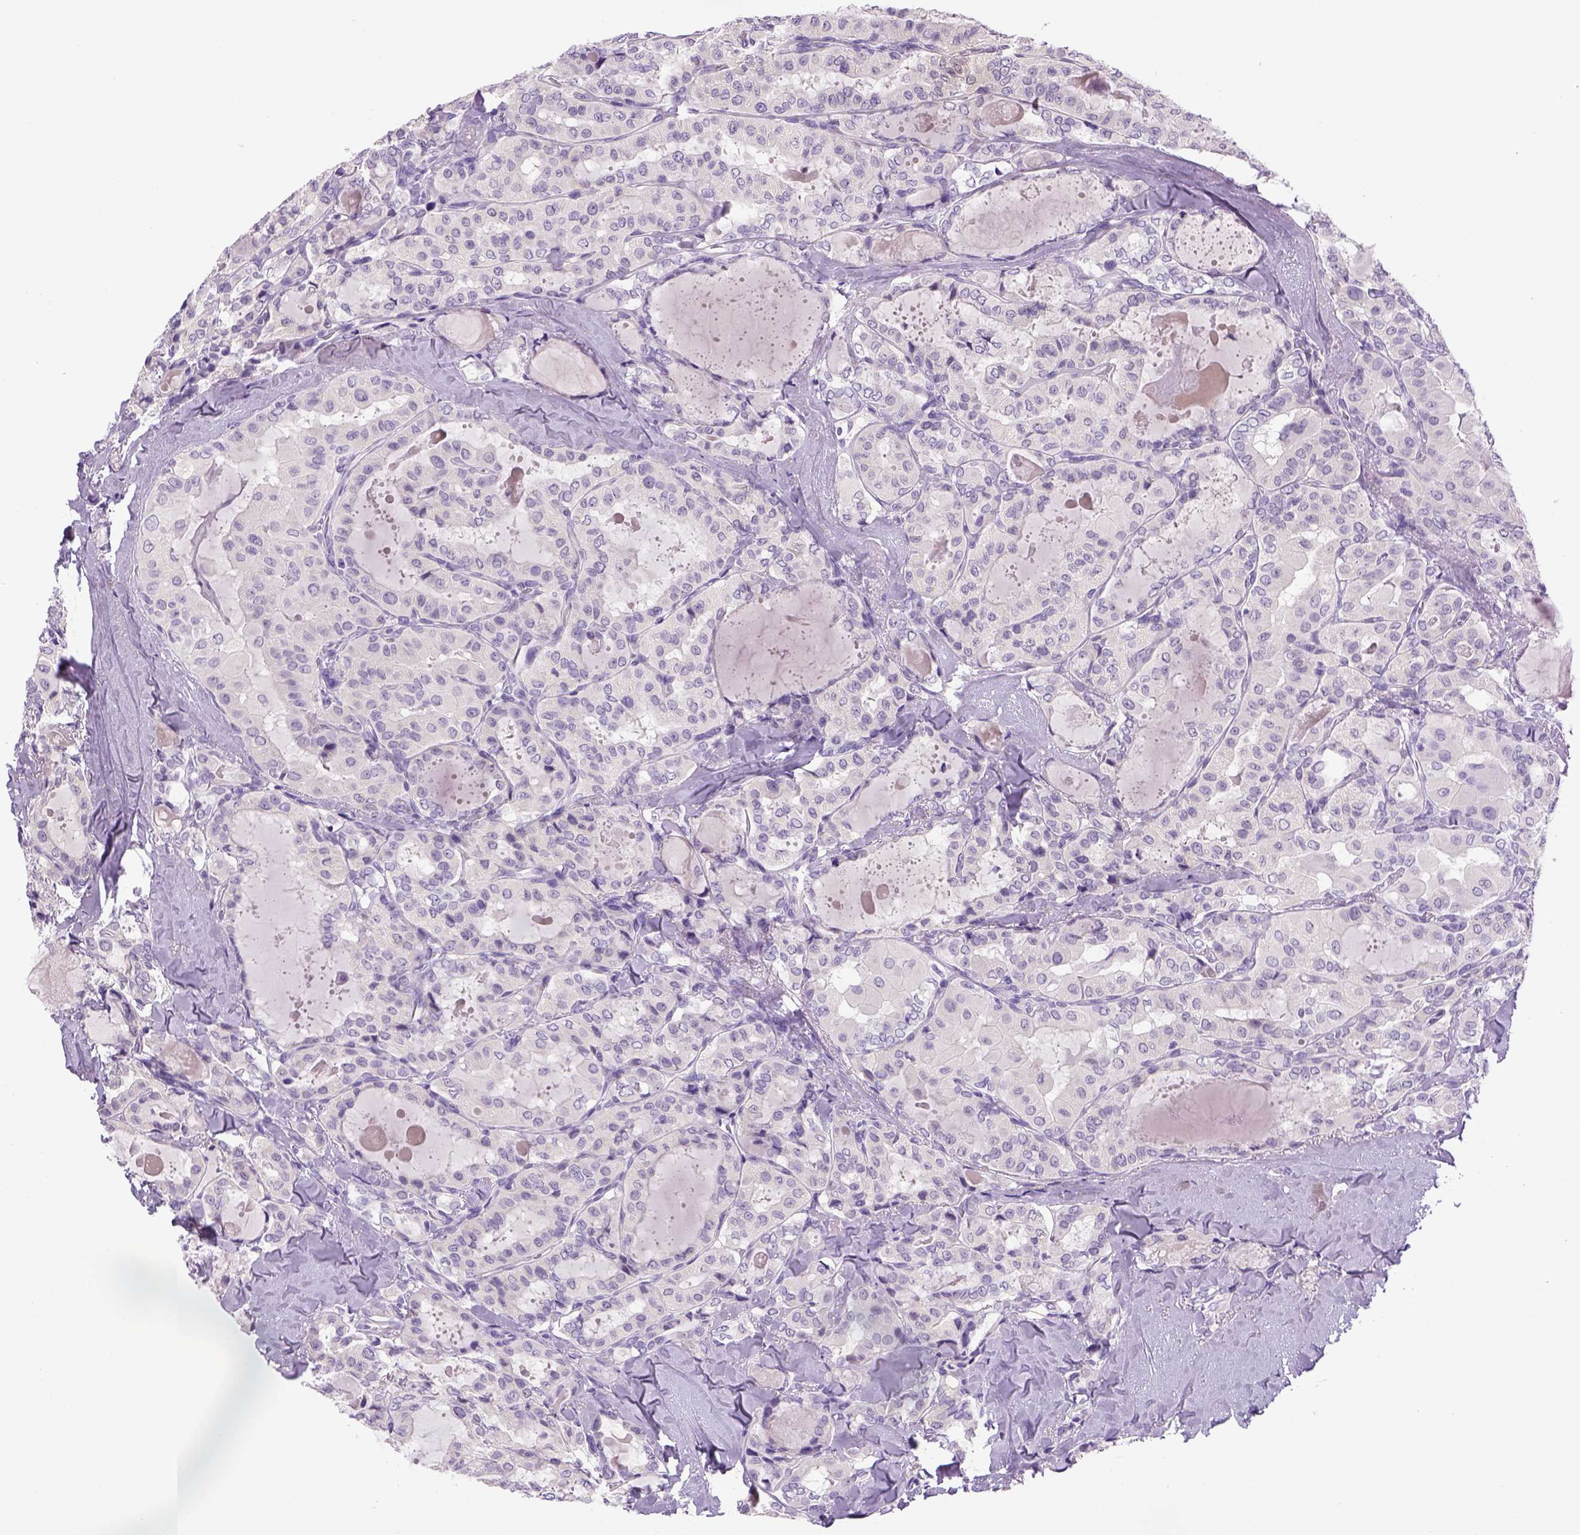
{"staining": {"intensity": "negative", "quantity": "none", "location": "none"}, "tissue": "thyroid cancer", "cell_type": "Tumor cells", "image_type": "cancer", "snomed": [{"axis": "morphology", "description": "Papillary adenocarcinoma, NOS"}, {"axis": "topography", "description": "Thyroid gland"}], "caption": "Tumor cells are negative for brown protein staining in thyroid papillary adenocarcinoma.", "gene": "DBH", "patient": {"sex": "female", "age": 41}}